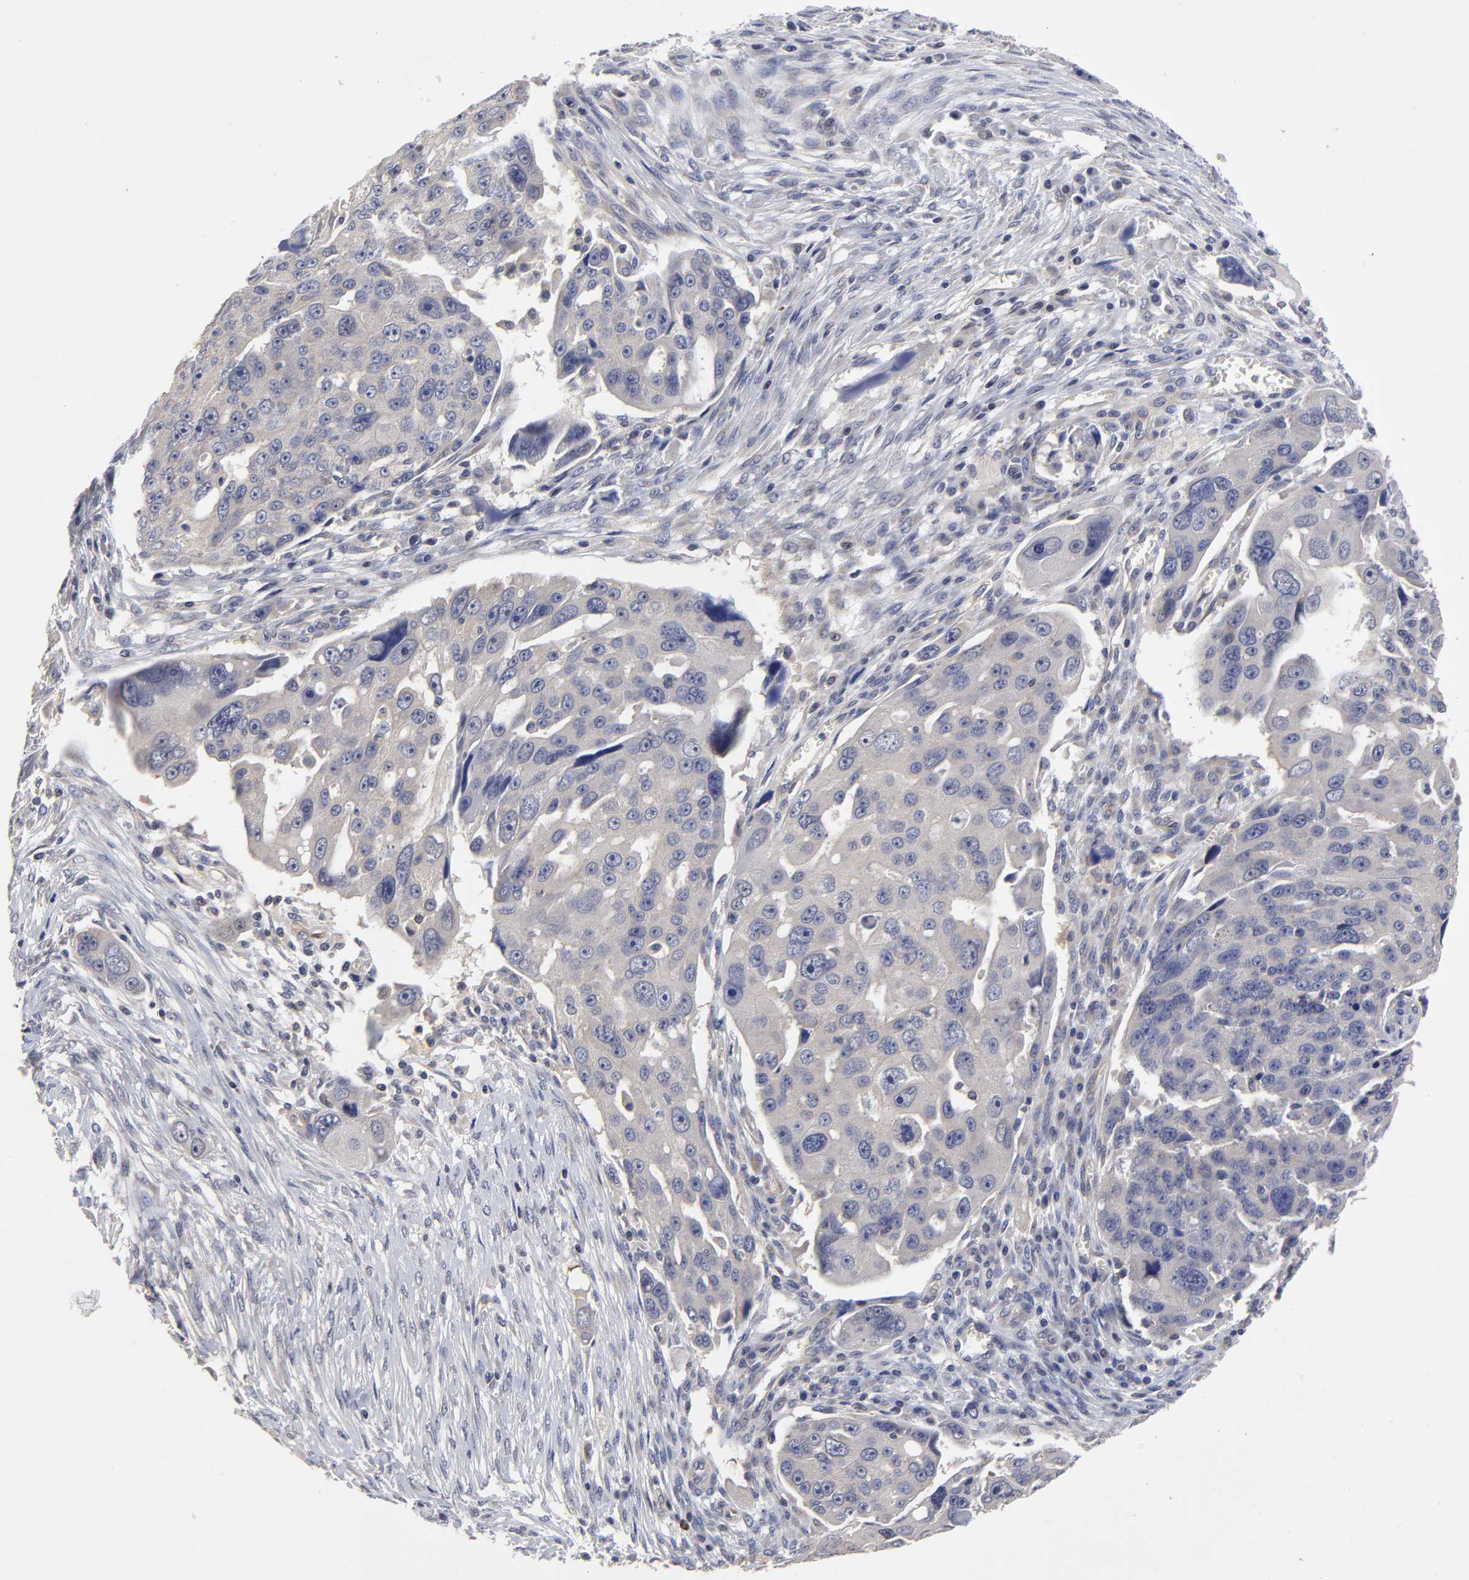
{"staining": {"intensity": "weak", "quantity": ">75%", "location": "cytoplasmic/membranous"}, "tissue": "ovarian cancer", "cell_type": "Tumor cells", "image_type": "cancer", "snomed": [{"axis": "morphology", "description": "Carcinoma, endometroid"}, {"axis": "topography", "description": "Ovary"}], "caption": "Immunohistochemical staining of human ovarian cancer (endometroid carcinoma) displays weak cytoplasmic/membranous protein staining in approximately >75% of tumor cells. (DAB IHC, brown staining for protein, blue staining for nuclei).", "gene": "ZNF157", "patient": {"sex": "female", "age": 75}}